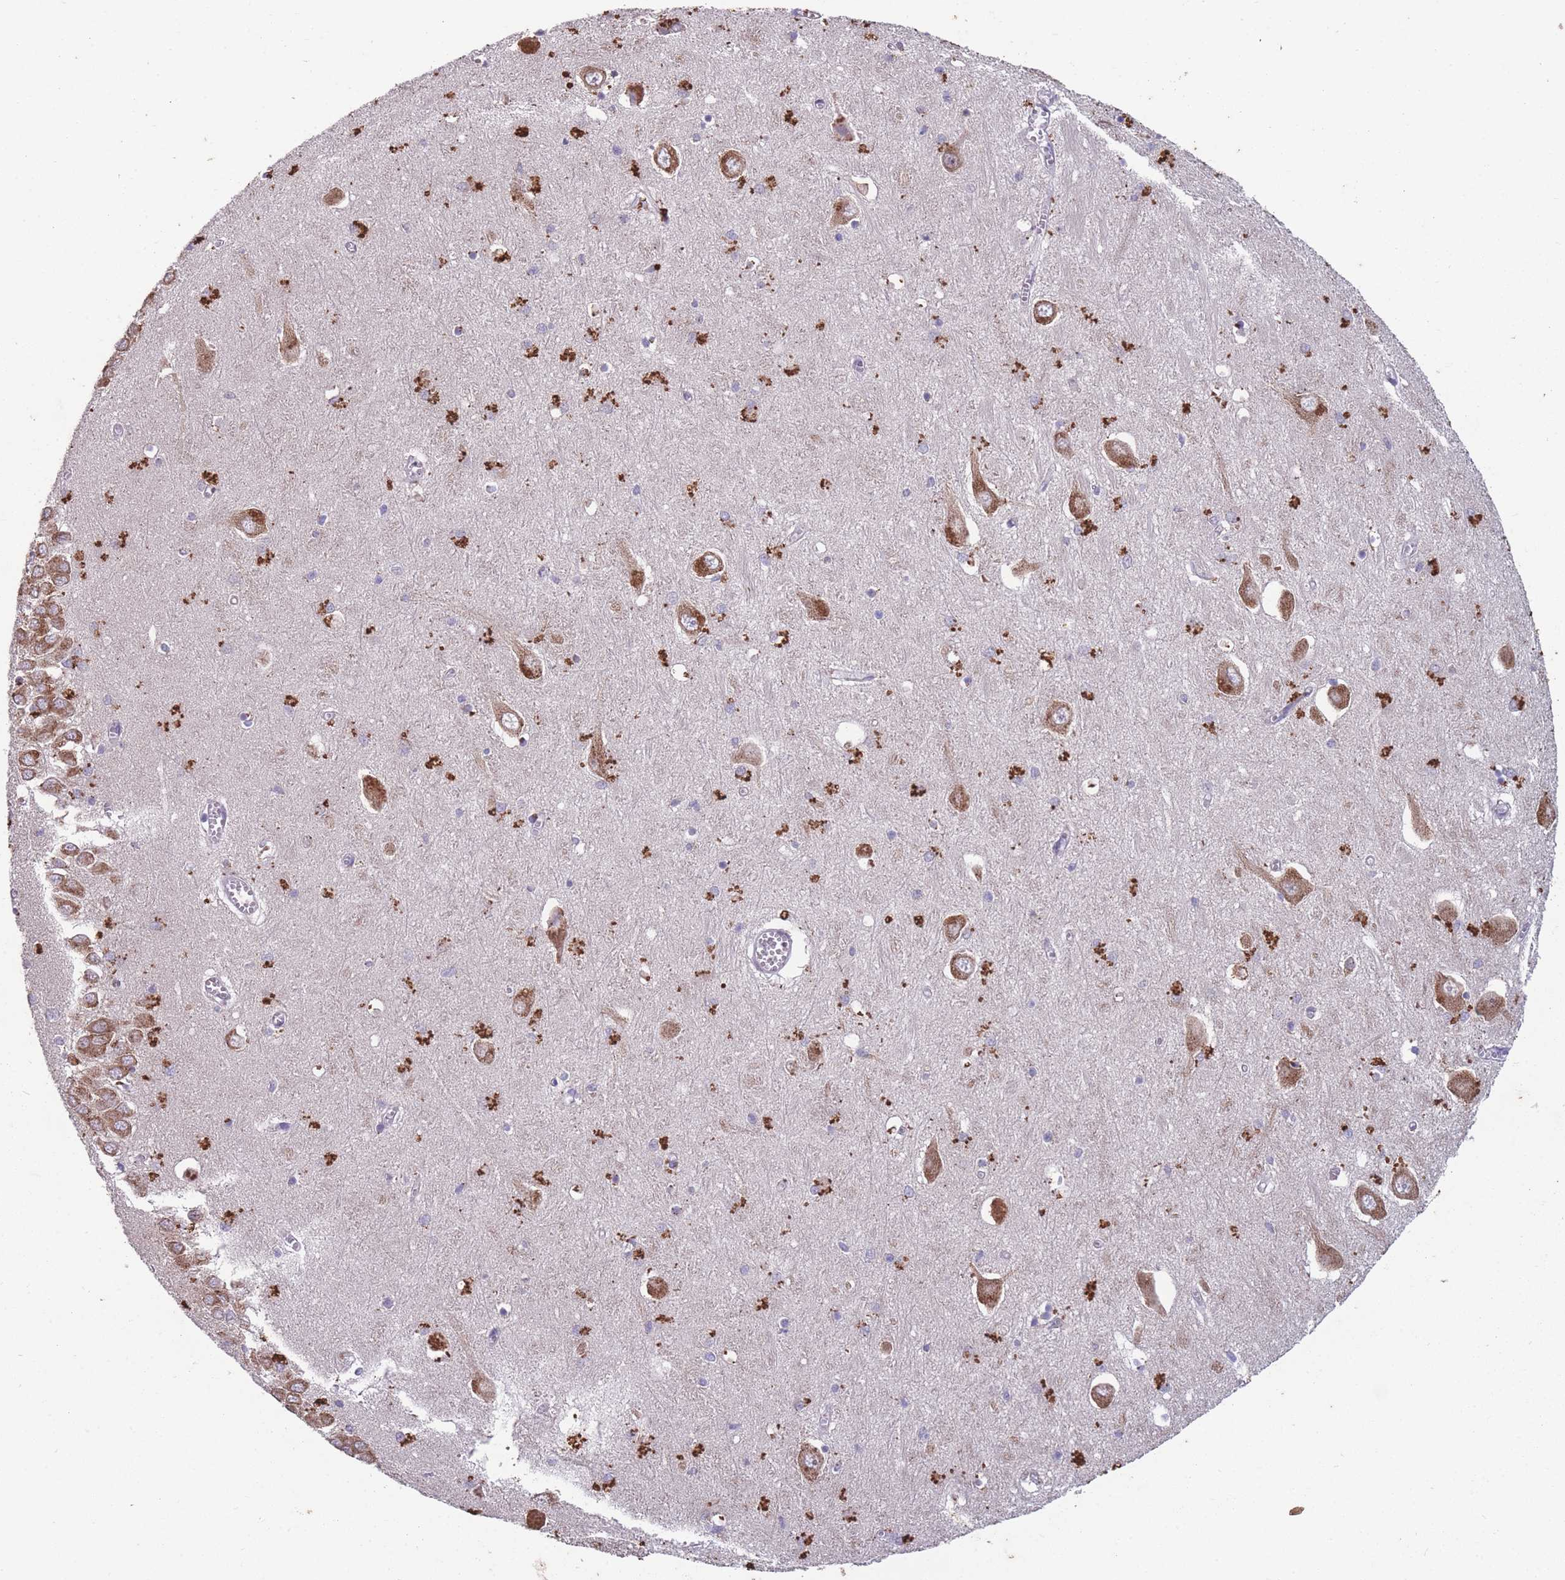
{"staining": {"intensity": "strong", "quantity": "<25%", "location": "cytoplasmic/membranous"}, "tissue": "hippocampus", "cell_type": "Glial cells", "image_type": "normal", "snomed": [{"axis": "morphology", "description": "Normal tissue, NOS"}, {"axis": "topography", "description": "Hippocampus"}], "caption": "DAB (3,3'-diaminobenzidine) immunohistochemical staining of unremarkable hippocampus demonstrates strong cytoplasmic/membranous protein staining in about <25% of glial cells. The protein is stained brown, and the nuclei are stained in blue (DAB IHC with brightfield microscopy, high magnification).", "gene": "STIM2", "patient": {"sex": "male", "age": 70}}